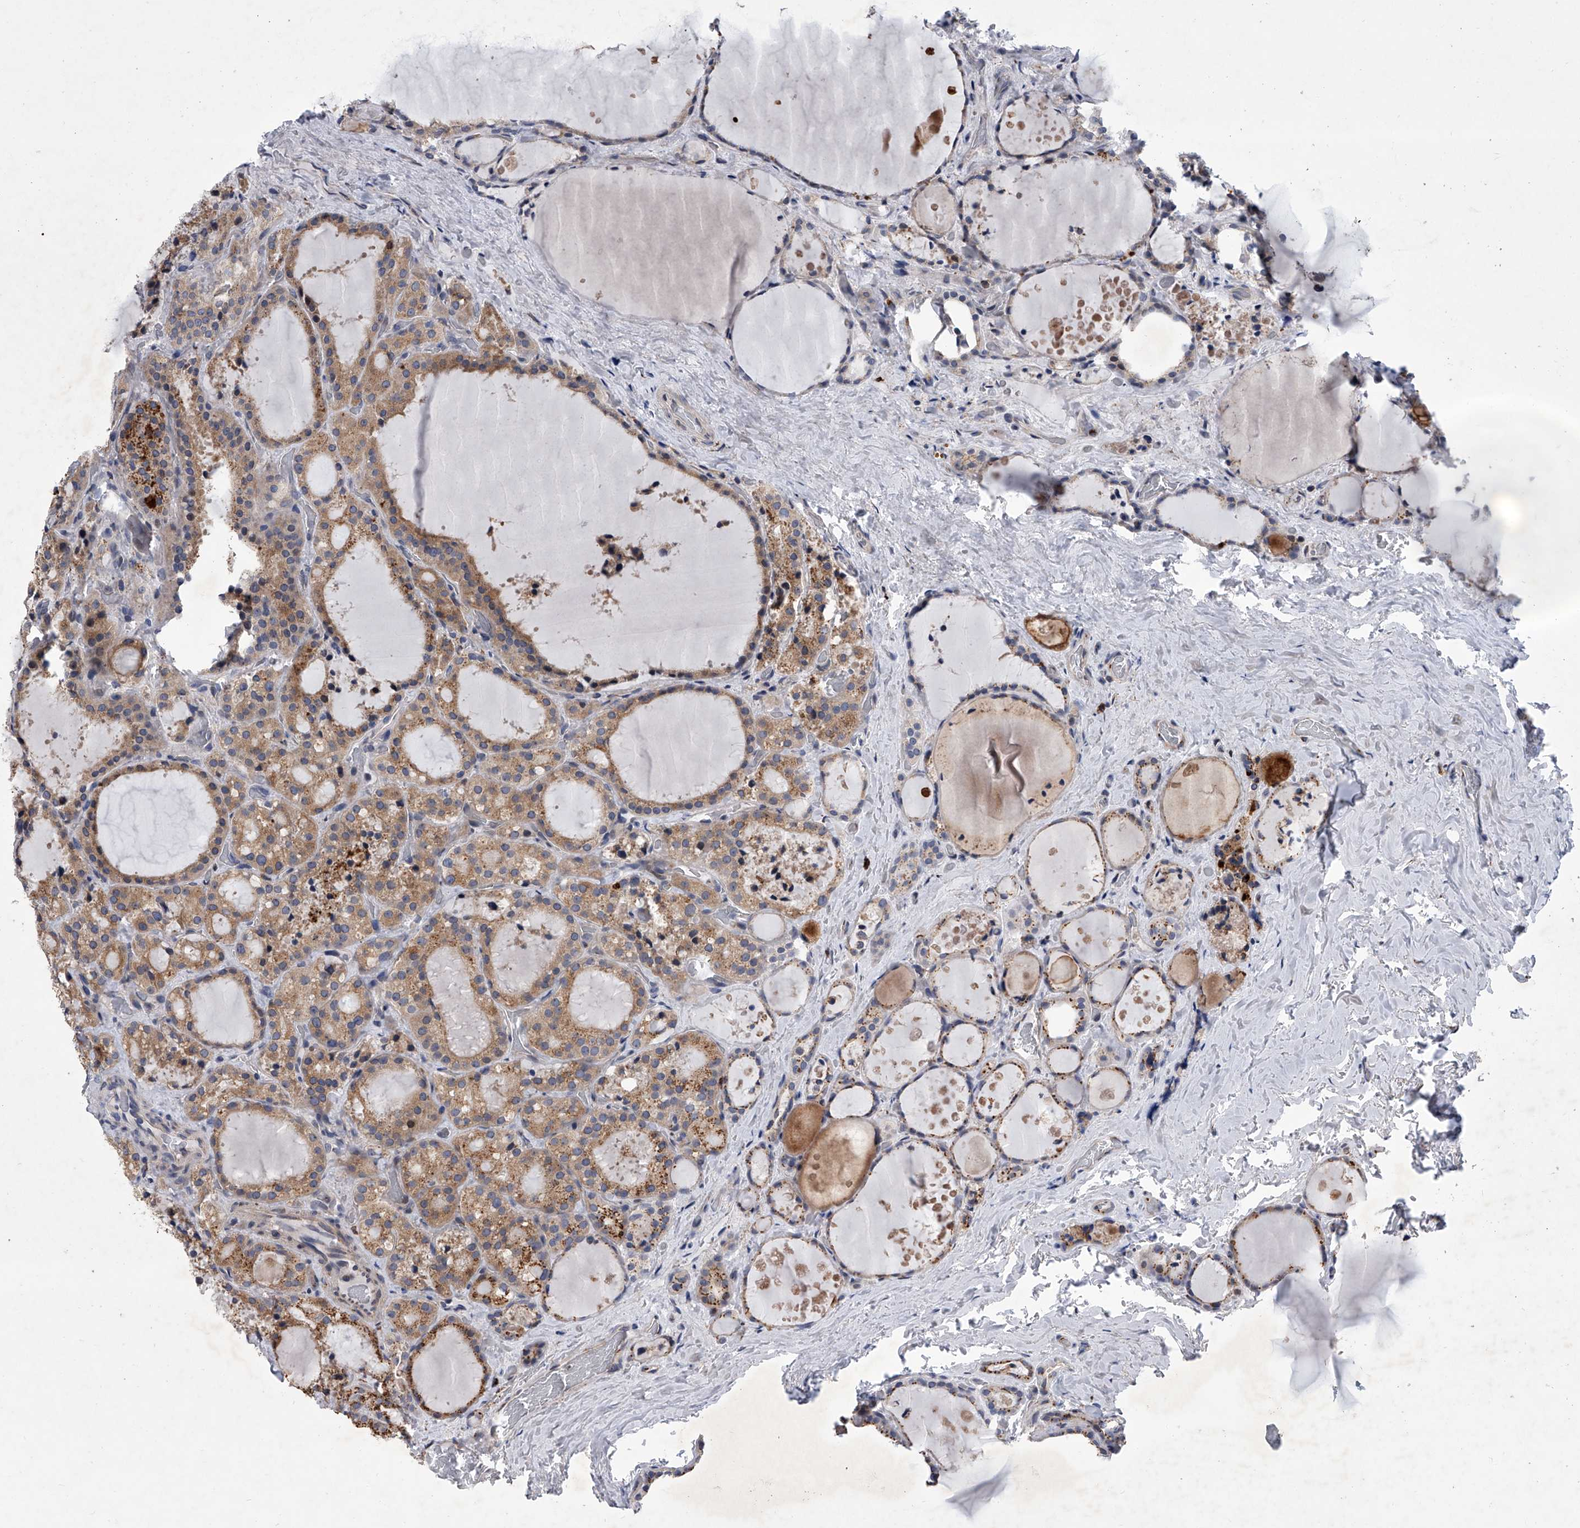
{"staining": {"intensity": "moderate", "quantity": ">75%", "location": "cytoplasmic/membranous"}, "tissue": "thyroid cancer", "cell_type": "Tumor cells", "image_type": "cancer", "snomed": [{"axis": "morphology", "description": "Papillary adenocarcinoma, NOS"}, {"axis": "topography", "description": "Thyroid gland"}], "caption": "A brown stain shows moderate cytoplasmic/membranous positivity of a protein in human thyroid cancer (papillary adenocarcinoma) tumor cells.", "gene": "TRIM8", "patient": {"sex": "male", "age": 77}}